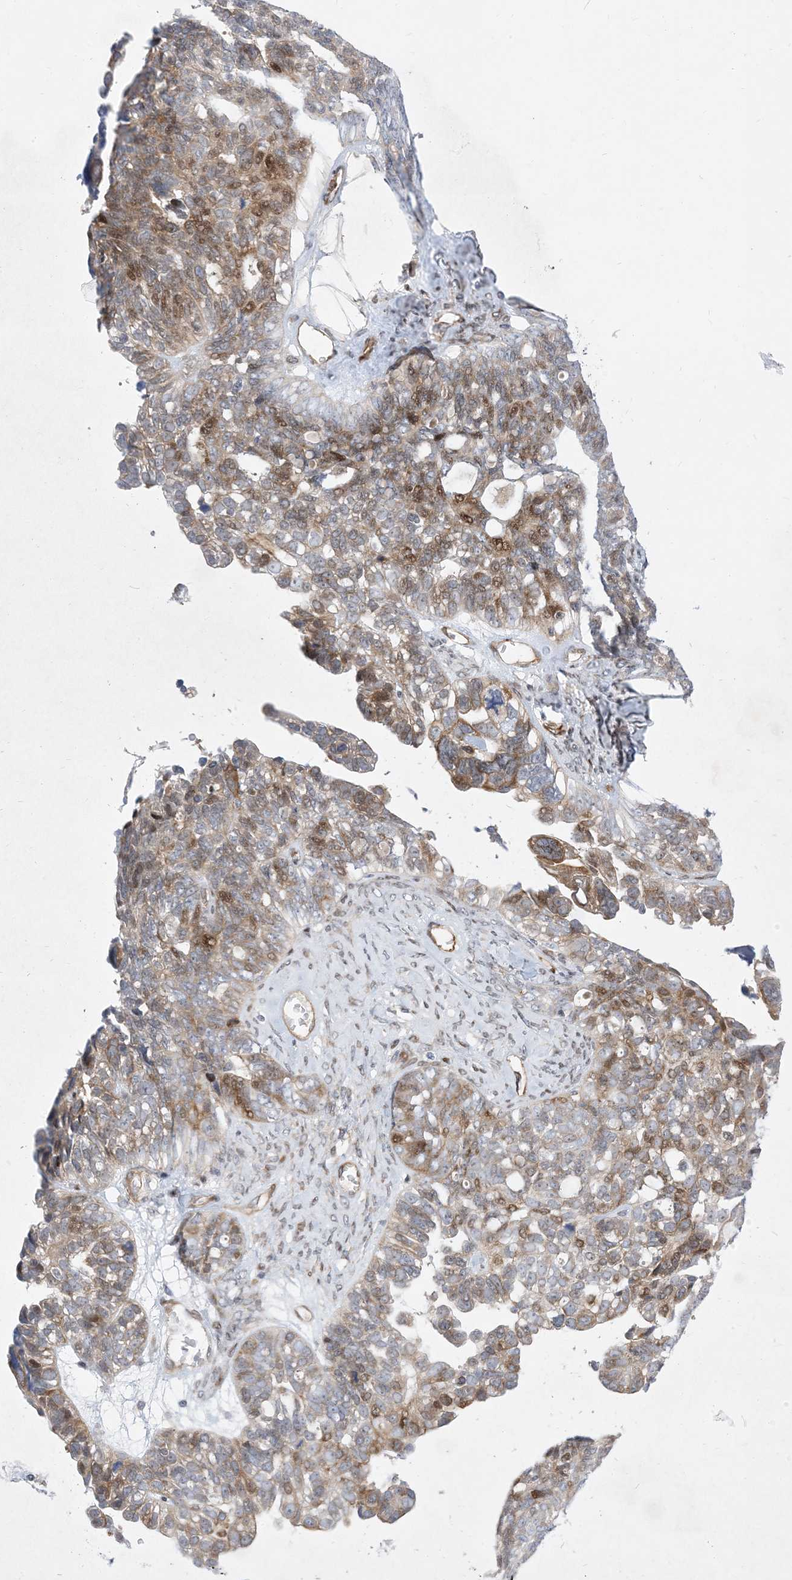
{"staining": {"intensity": "moderate", "quantity": "25%-75%", "location": "cytoplasmic/membranous"}, "tissue": "ovarian cancer", "cell_type": "Tumor cells", "image_type": "cancer", "snomed": [{"axis": "morphology", "description": "Cystadenocarcinoma, serous, NOS"}, {"axis": "topography", "description": "Ovary"}], "caption": "Tumor cells demonstrate moderate cytoplasmic/membranous staining in approximately 25%-75% of cells in serous cystadenocarcinoma (ovarian).", "gene": "TYSND1", "patient": {"sex": "female", "age": 79}}